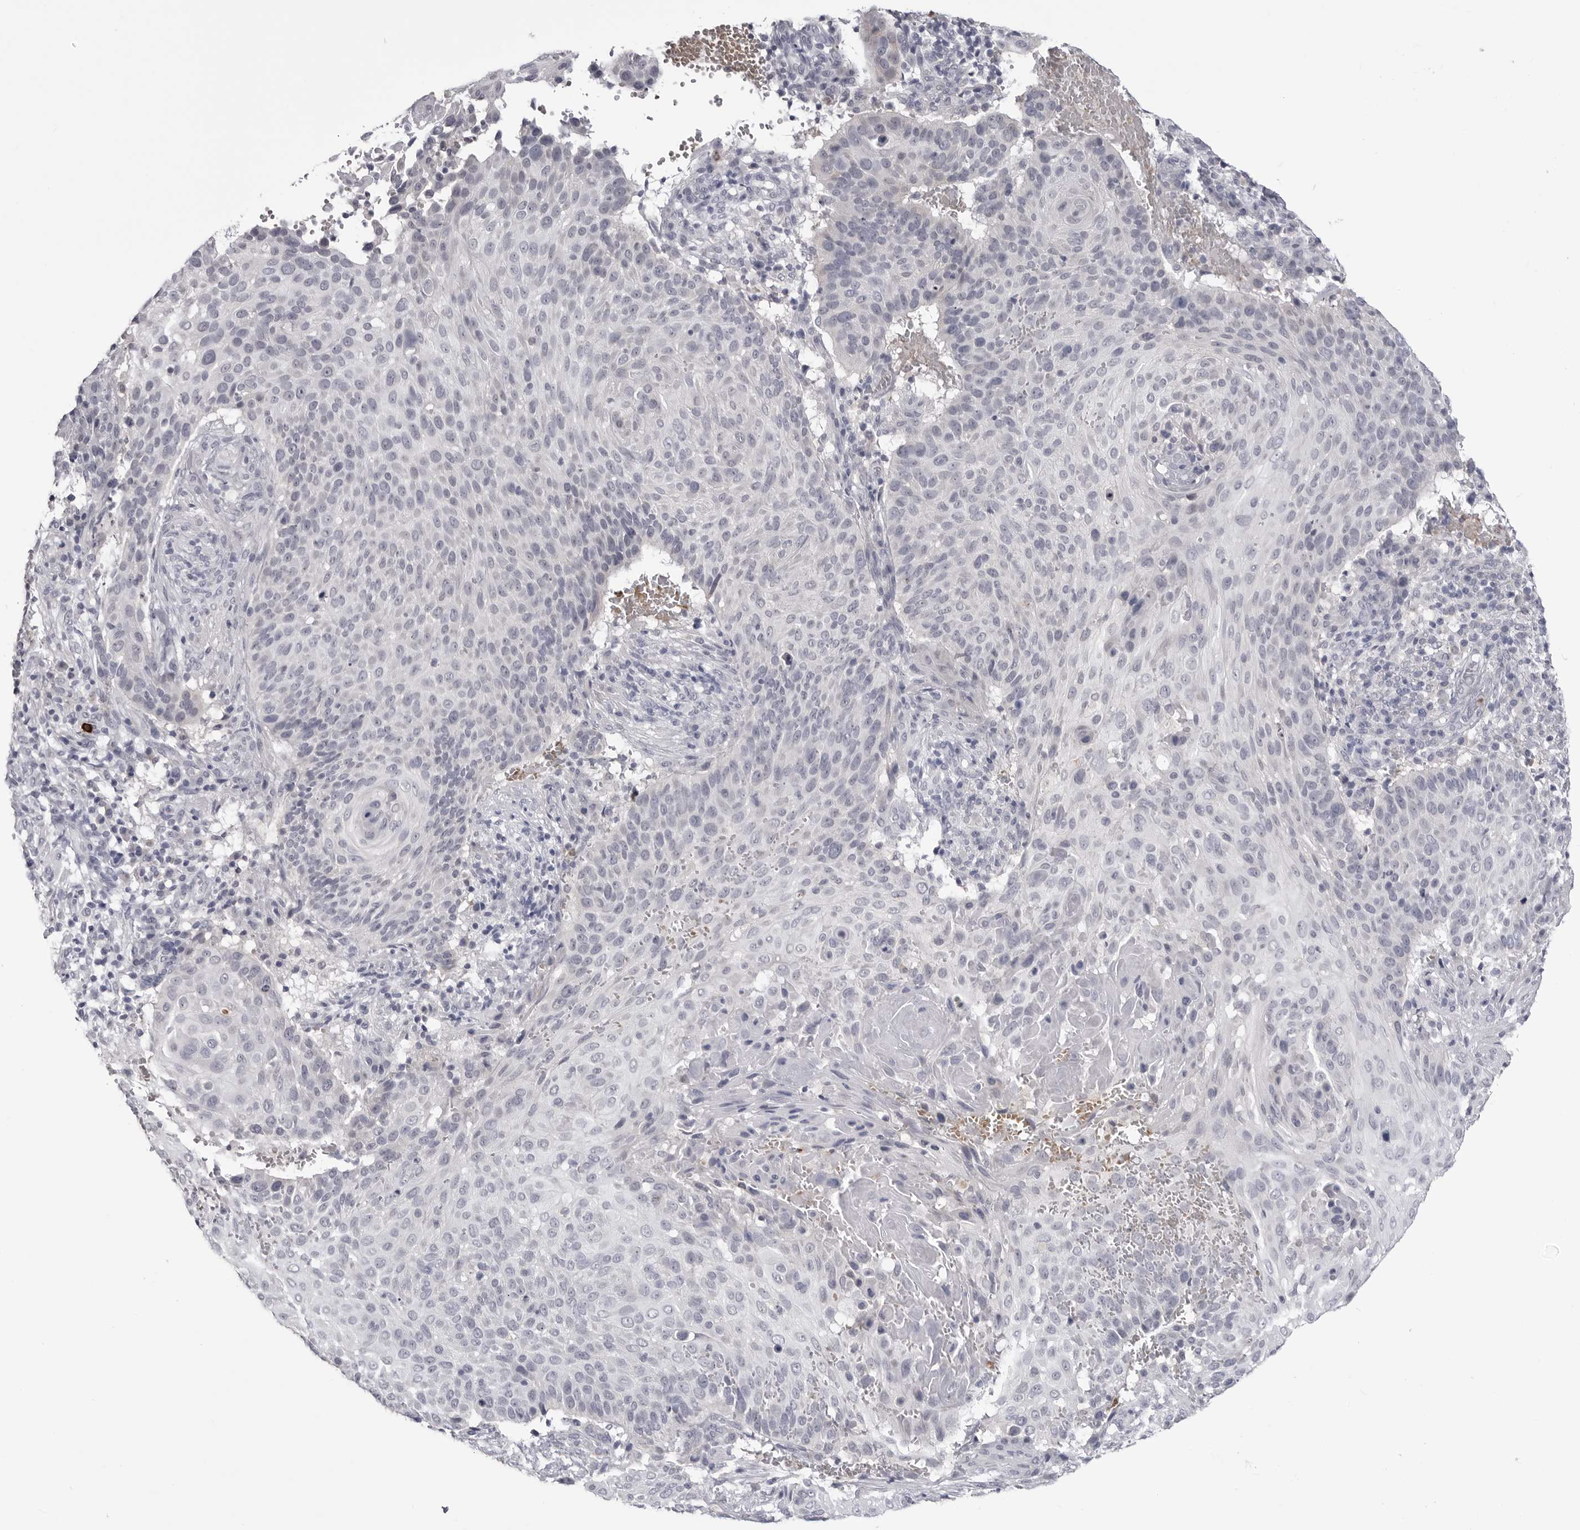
{"staining": {"intensity": "negative", "quantity": "none", "location": "none"}, "tissue": "cervical cancer", "cell_type": "Tumor cells", "image_type": "cancer", "snomed": [{"axis": "morphology", "description": "Squamous cell carcinoma, NOS"}, {"axis": "topography", "description": "Cervix"}], "caption": "An IHC image of cervical cancer is shown. There is no staining in tumor cells of cervical cancer. Nuclei are stained in blue.", "gene": "STAP2", "patient": {"sex": "female", "age": 74}}